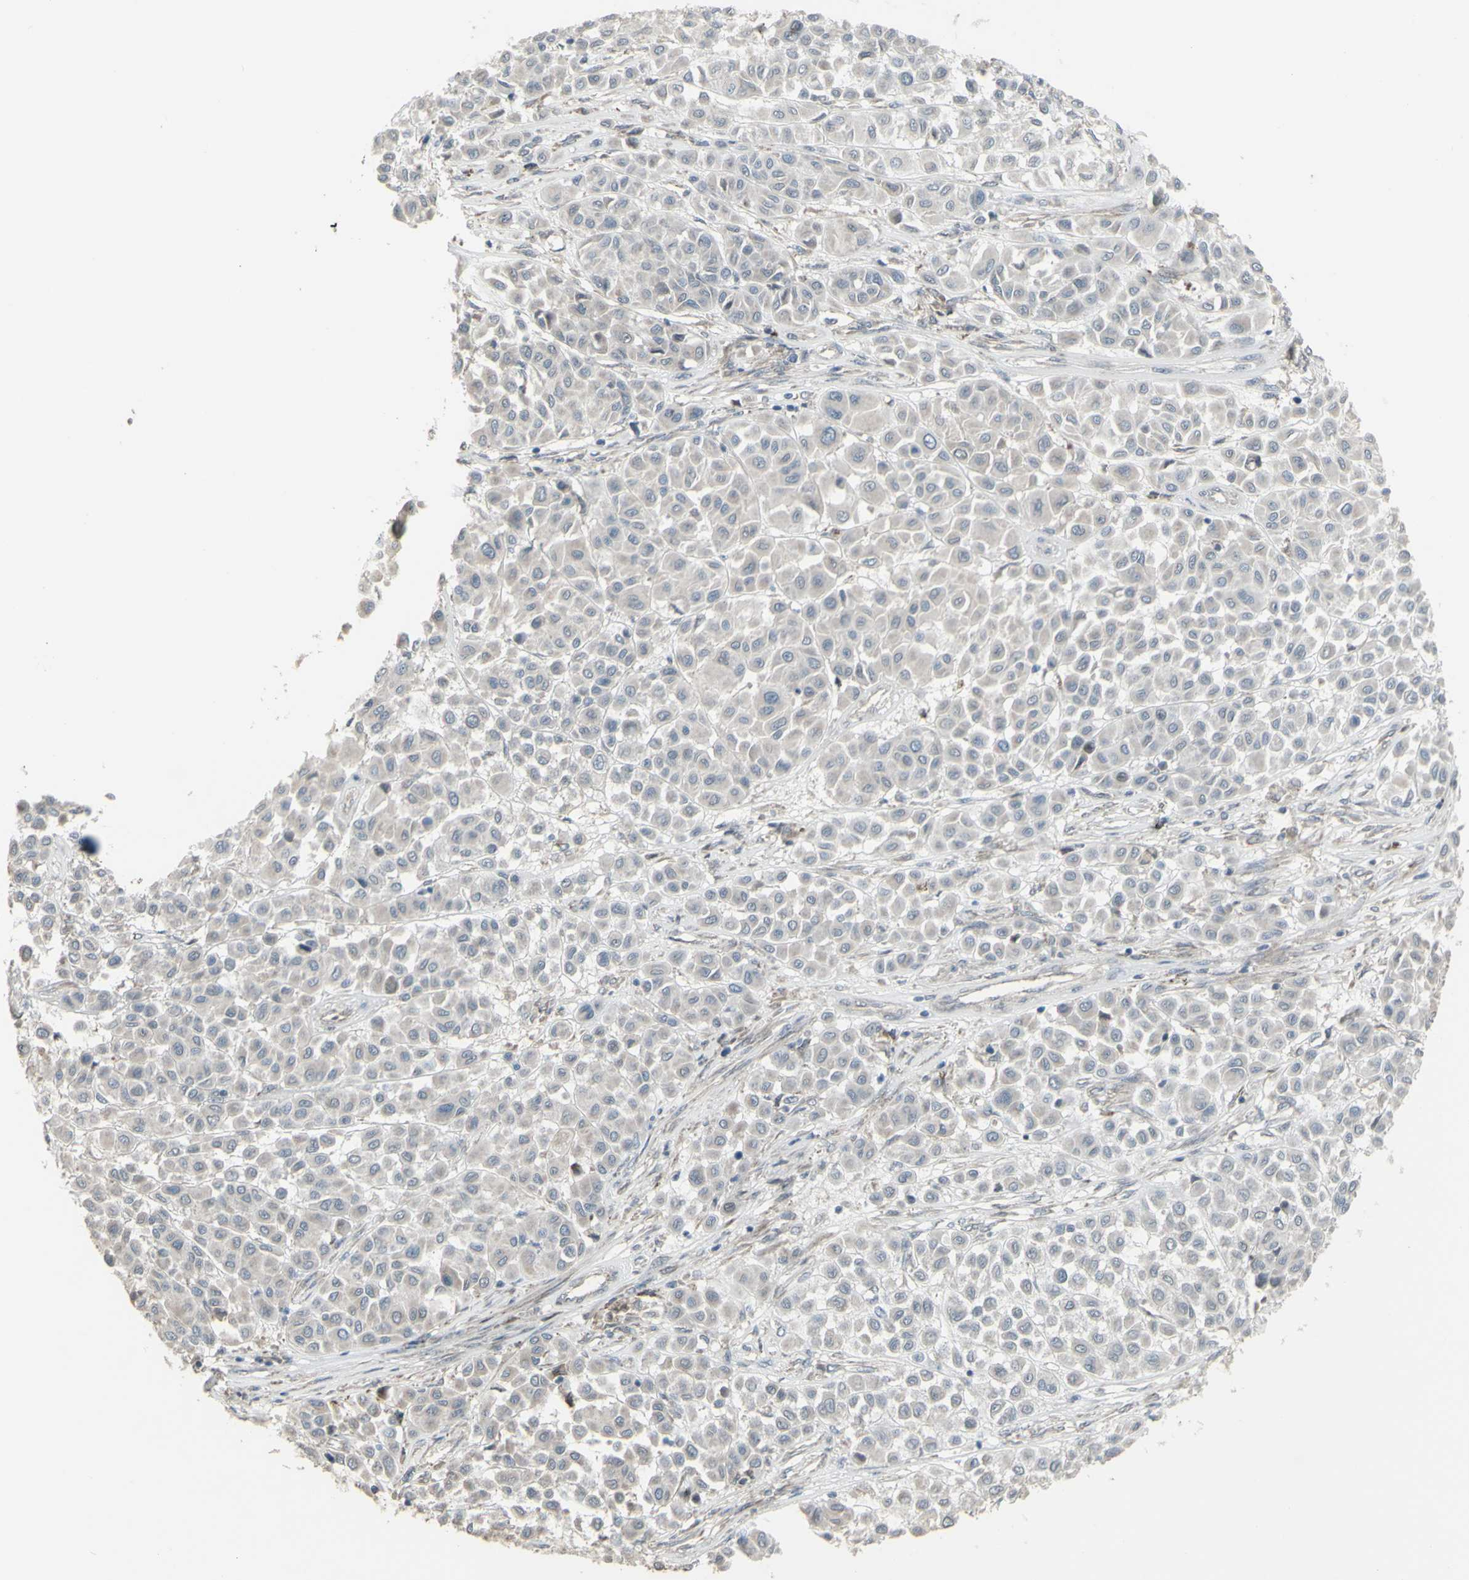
{"staining": {"intensity": "weak", "quantity": ">75%", "location": "cytoplasmic/membranous"}, "tissue": "melanoma", "cell_type": "Tumor cells", "image_type": "cancer", "snomed": [{"axis": "morphology", "description": "Malignant melanoma, Metastatic site"}, {"axis": "topography", "description": "Soft tissue"}], "caption": "An immunohistochemistry photomicrograph of neoplastic tissue is shown. Protein staining in brown shows weak cytoplasmic/membranous positivity in malignant melanoma (metastatic site) within tumor cells.", "gene": "GRAMD1B", "patient": {"sex": "male", "age": 41}}